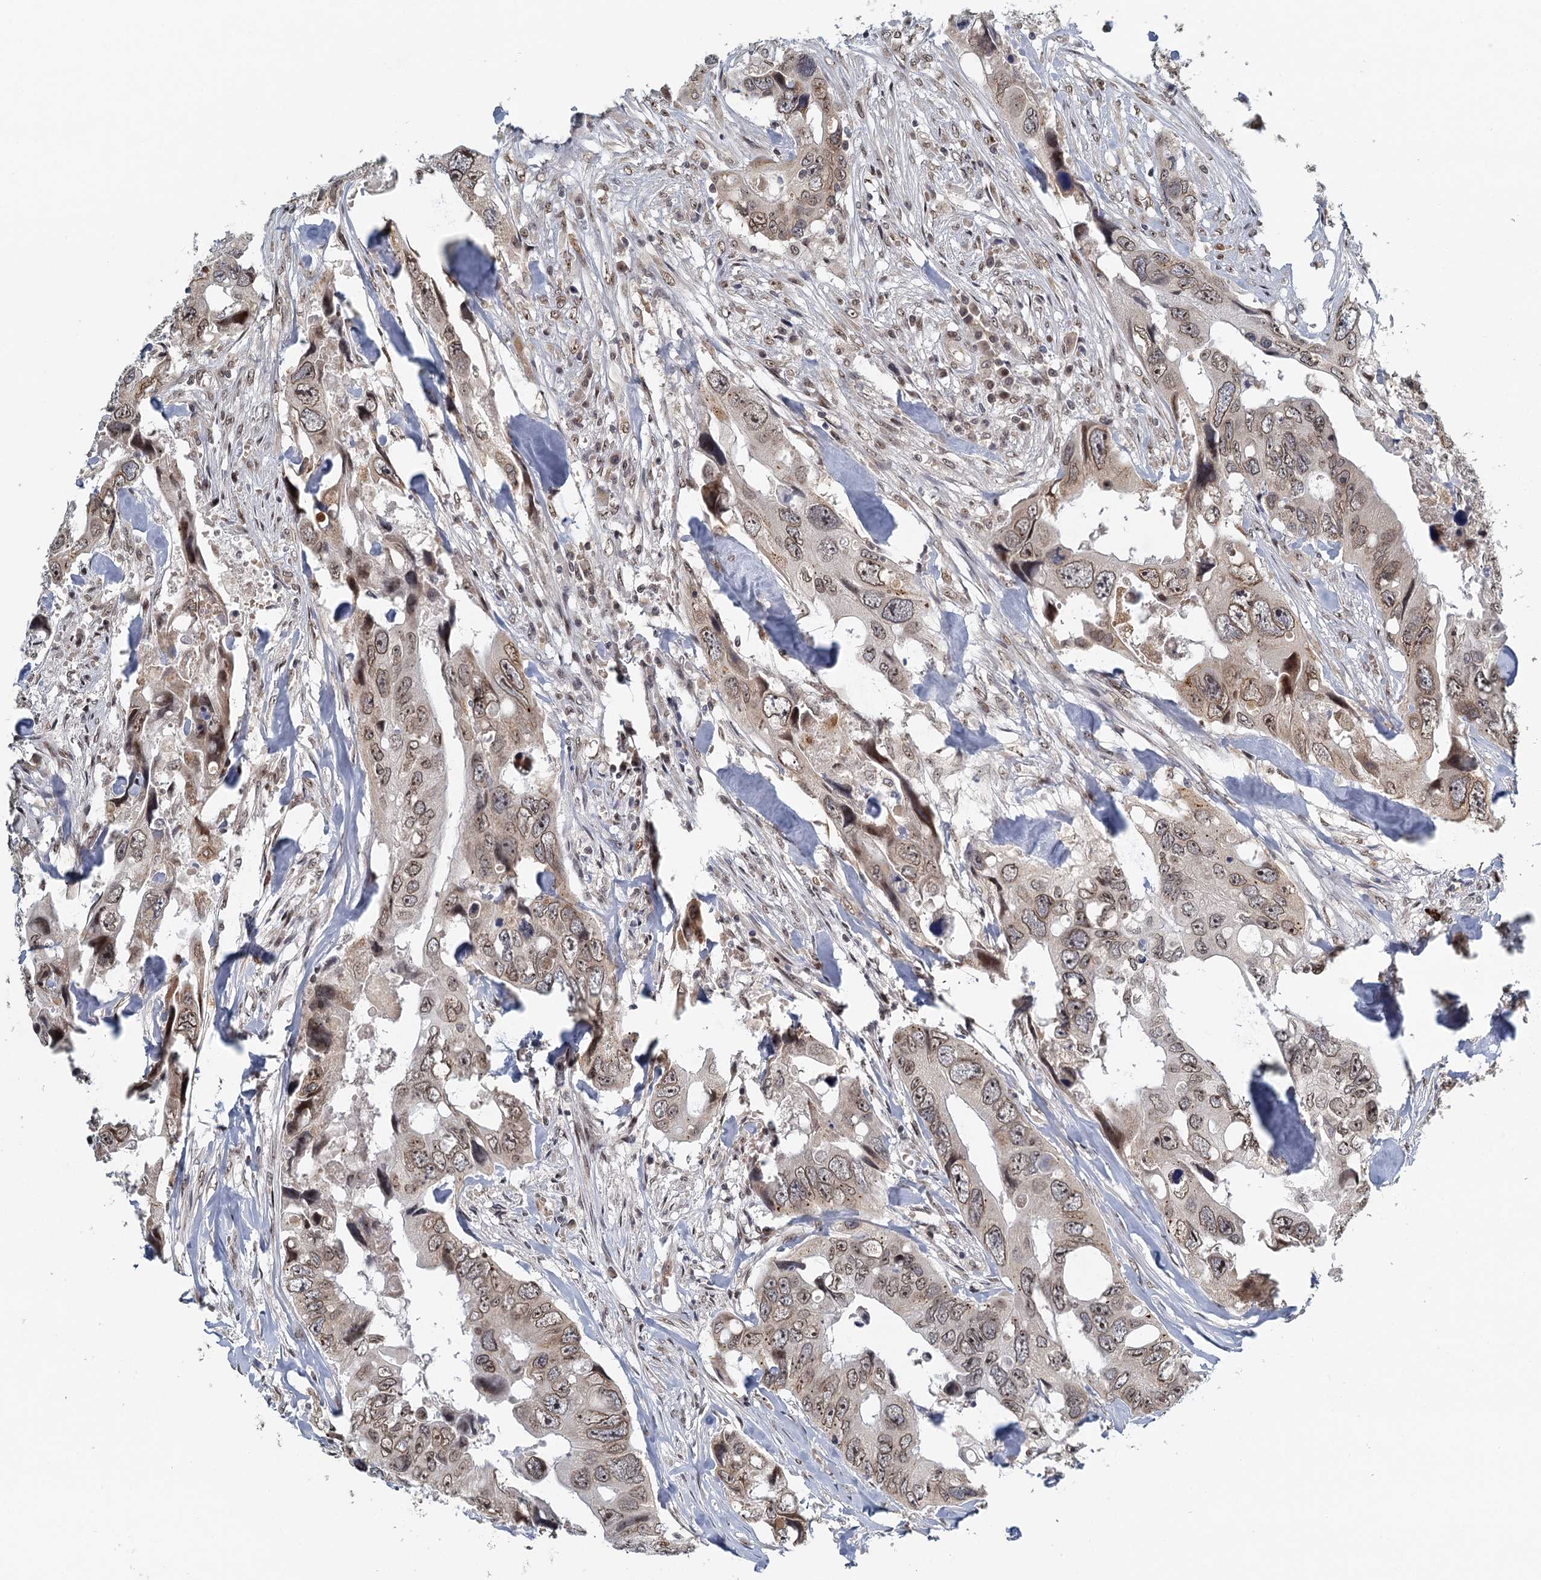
{"staining": {"intensity": "weak", "quantity": ">75%", "location": "nuclear"}, "tissue": "colorectal cancer", "cell_type": "Tumor cells", "image_type": "cancer", "snomed": [{"axis": "morphology", "description": "Adenocarcinoma, NOS"}, {"axis": "topography", "description": "Rectum"}], "caption": "This is a histology image of IHC staining of colorectal adenocarcinoma, which shows weak staining in the nuclear of tumor cells.", "gene": "TREX1", "patient": {"sex": "male", "age": 57}}